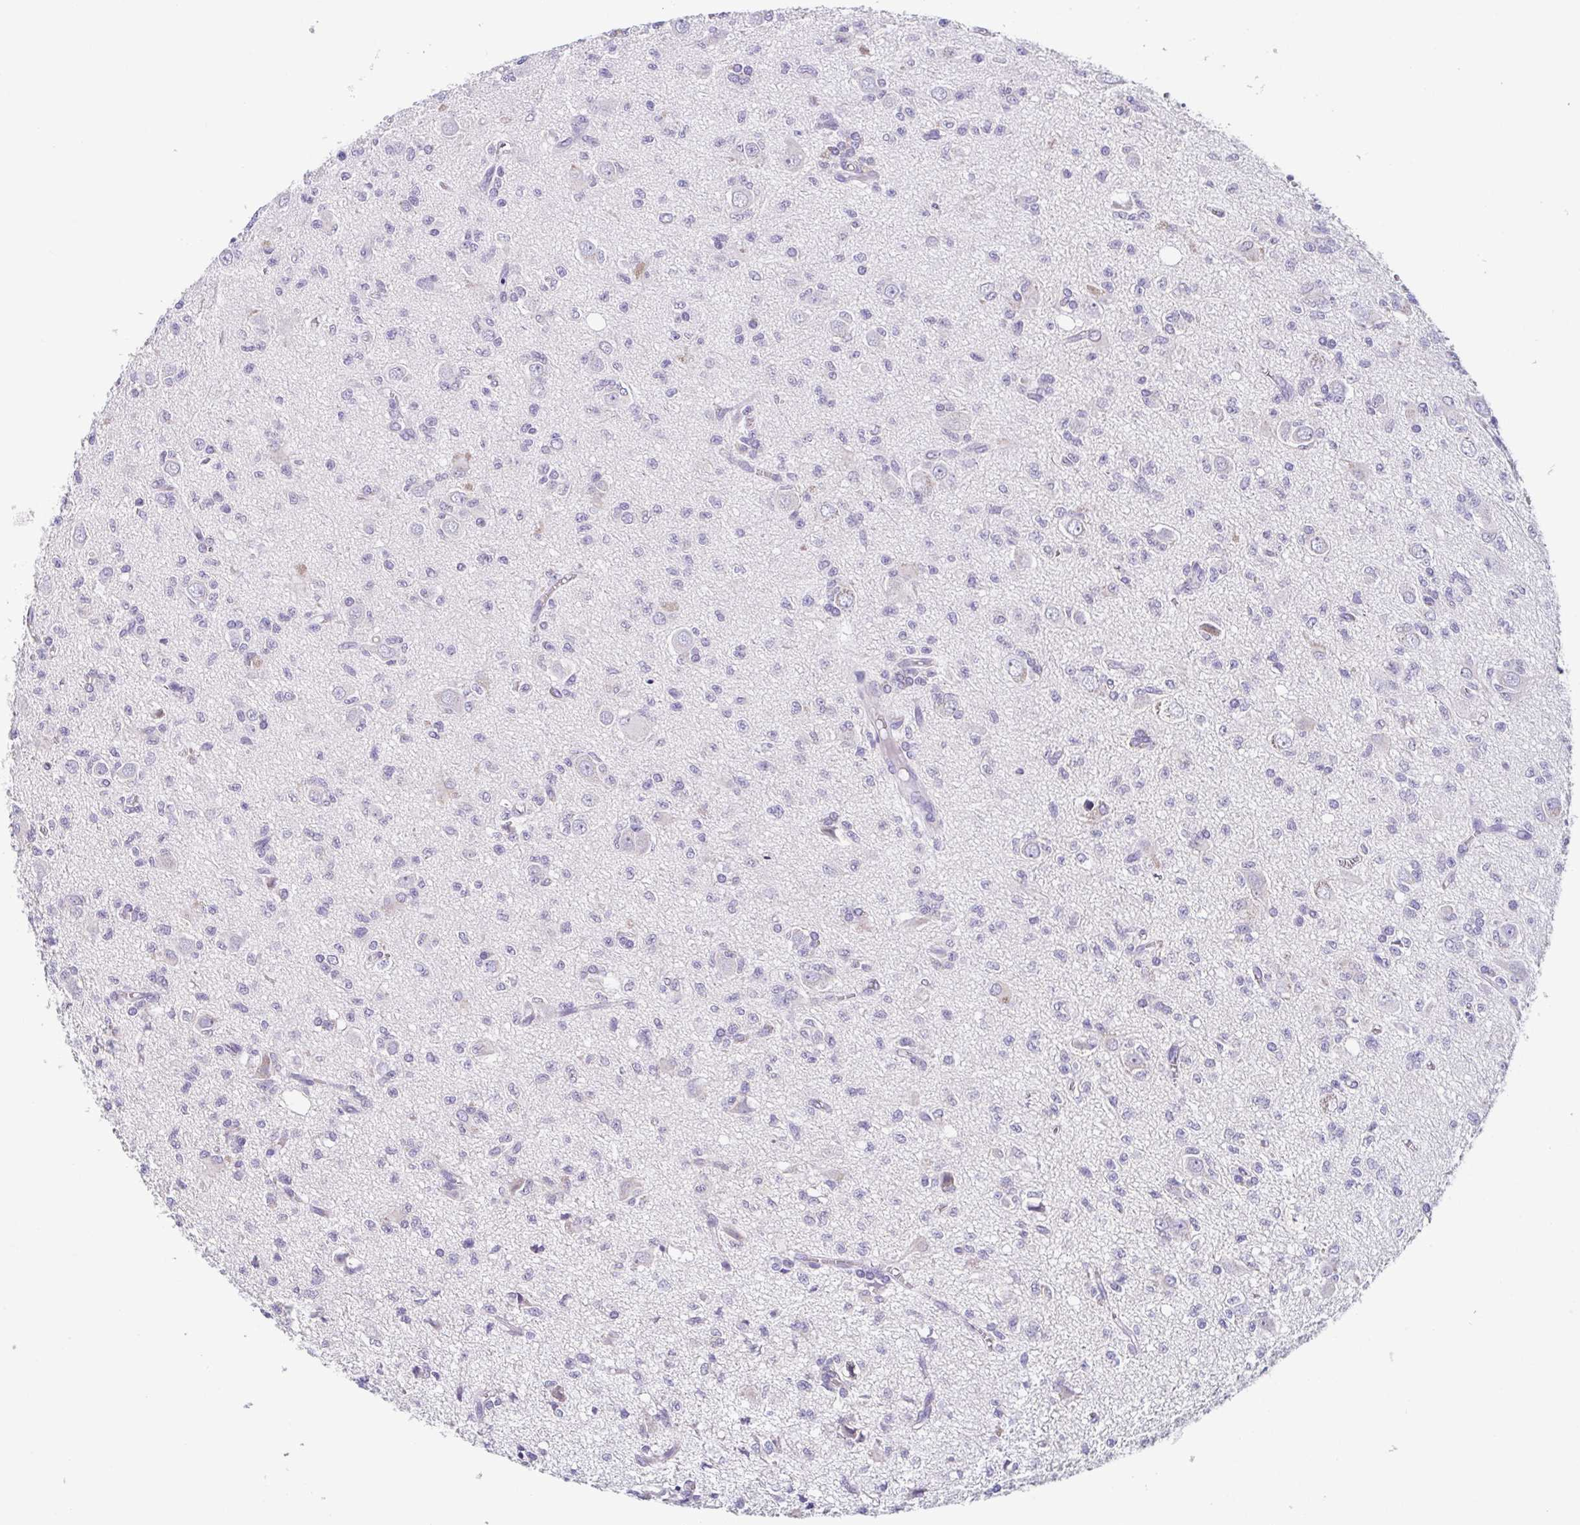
{"staining": {"intensity": "negative", "quantity": "none", "location": "none"}, "tissue": "glioma", "cell_type": "Tumor cells", "image_type": "cancer", "snomed": [{"axis": "morphology", "description": "Glioma, malignant, Low grade"}, {"axis": "topography", "description": "Brain"}], "caption": "DAB (3,3'-diaminobenzidine) immunohistochemical staining of glioma displays no significant positivity in tumor cells.", "gene": "RDH11", "patient": {"sex": "male", "age": 64}}